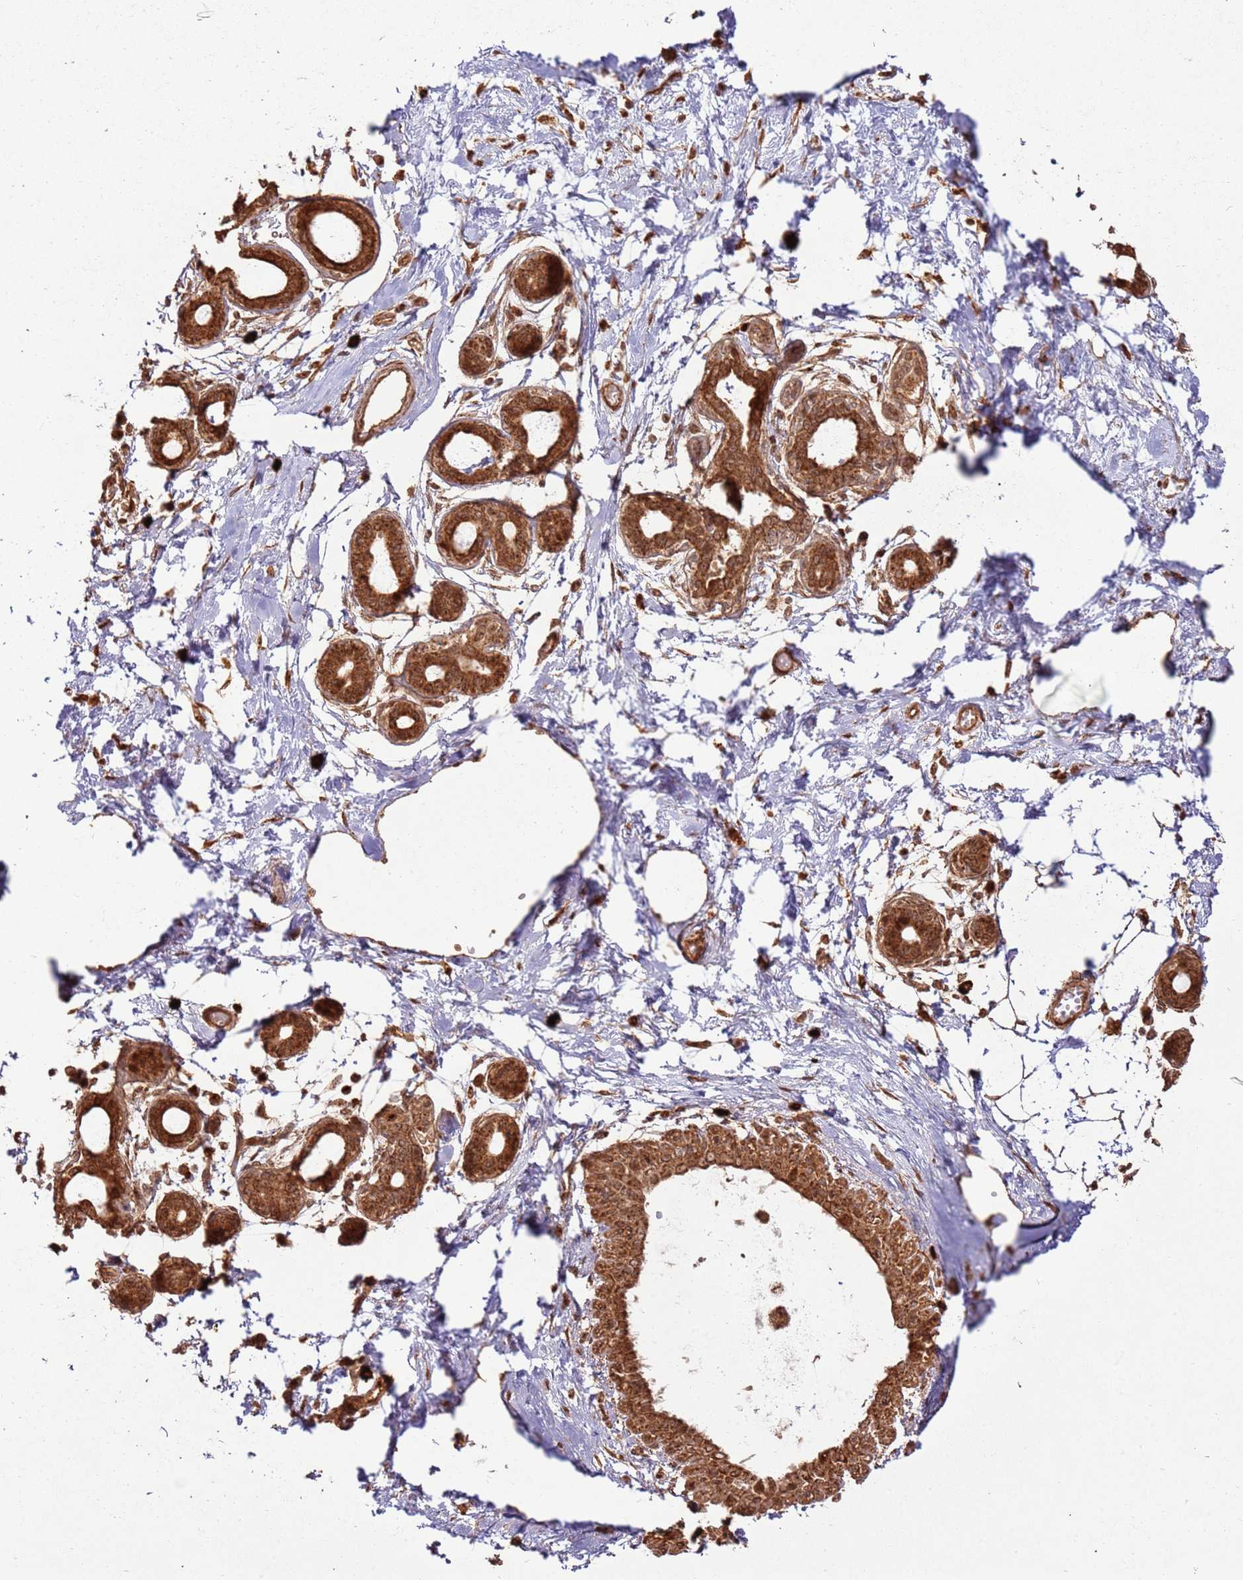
{"staining": {"intensity": "moderate", "quantity": ">75%", "location": "cytoplasmic/membranous"}, "tissue": "breast", "cell_type": "Adipocytes", "image_type": "normal", "snomed": [{"axis": "morphology", "description": "Normal tissue, NOS"}, {"axis": "topography", "description": "Breast"}], "caption": "Immunohistochemistry photomicrograph of benign human breast stained for a protein (brown), which shows medium levels of moderate cytoplasmic/membranous expression in approximately >75% of adipocytes.", "gene": "TBC1D13", "patient": {"sex": "female", "age": 45}}